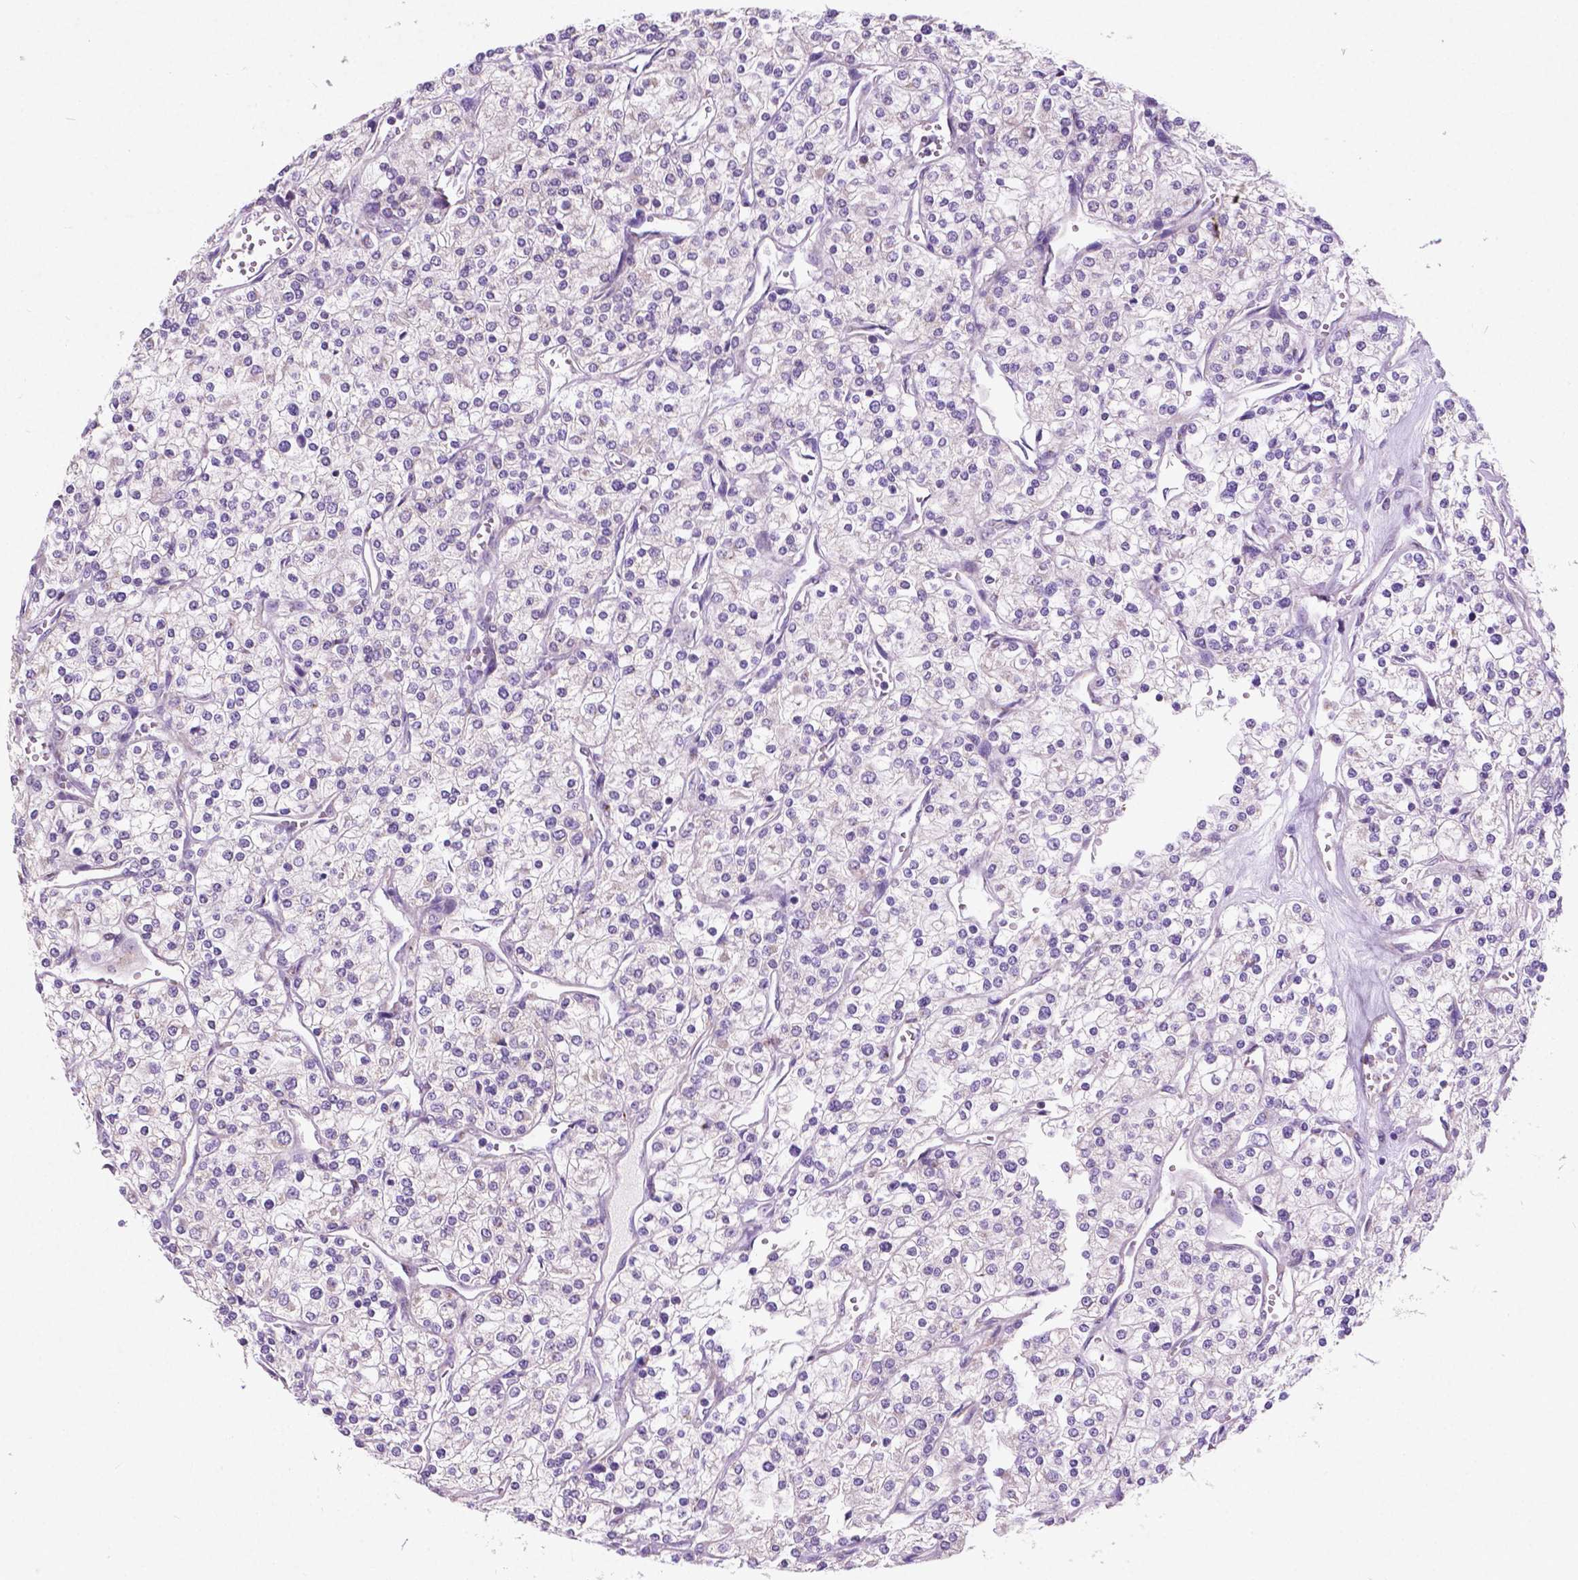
{"staining": {"intensity": "negative", "quantity": "none", "location": "none"}, "tissue": "renal cancer", "cell_type": "Tumor cells", "image_type": "cancer", "snomed": [{"axis": "morphology", "description": "Adenocarcinoma, NOS"}, {"axis": "topography", "description": "Kidney"}], "caption": "This is an immunohistochemistry (IHC) histopathology image of adenocarcinoma (renal). There is no expression in tumor cells.", "gene": "ATG4D", "patient": {"sex": "male", "age": 80}}